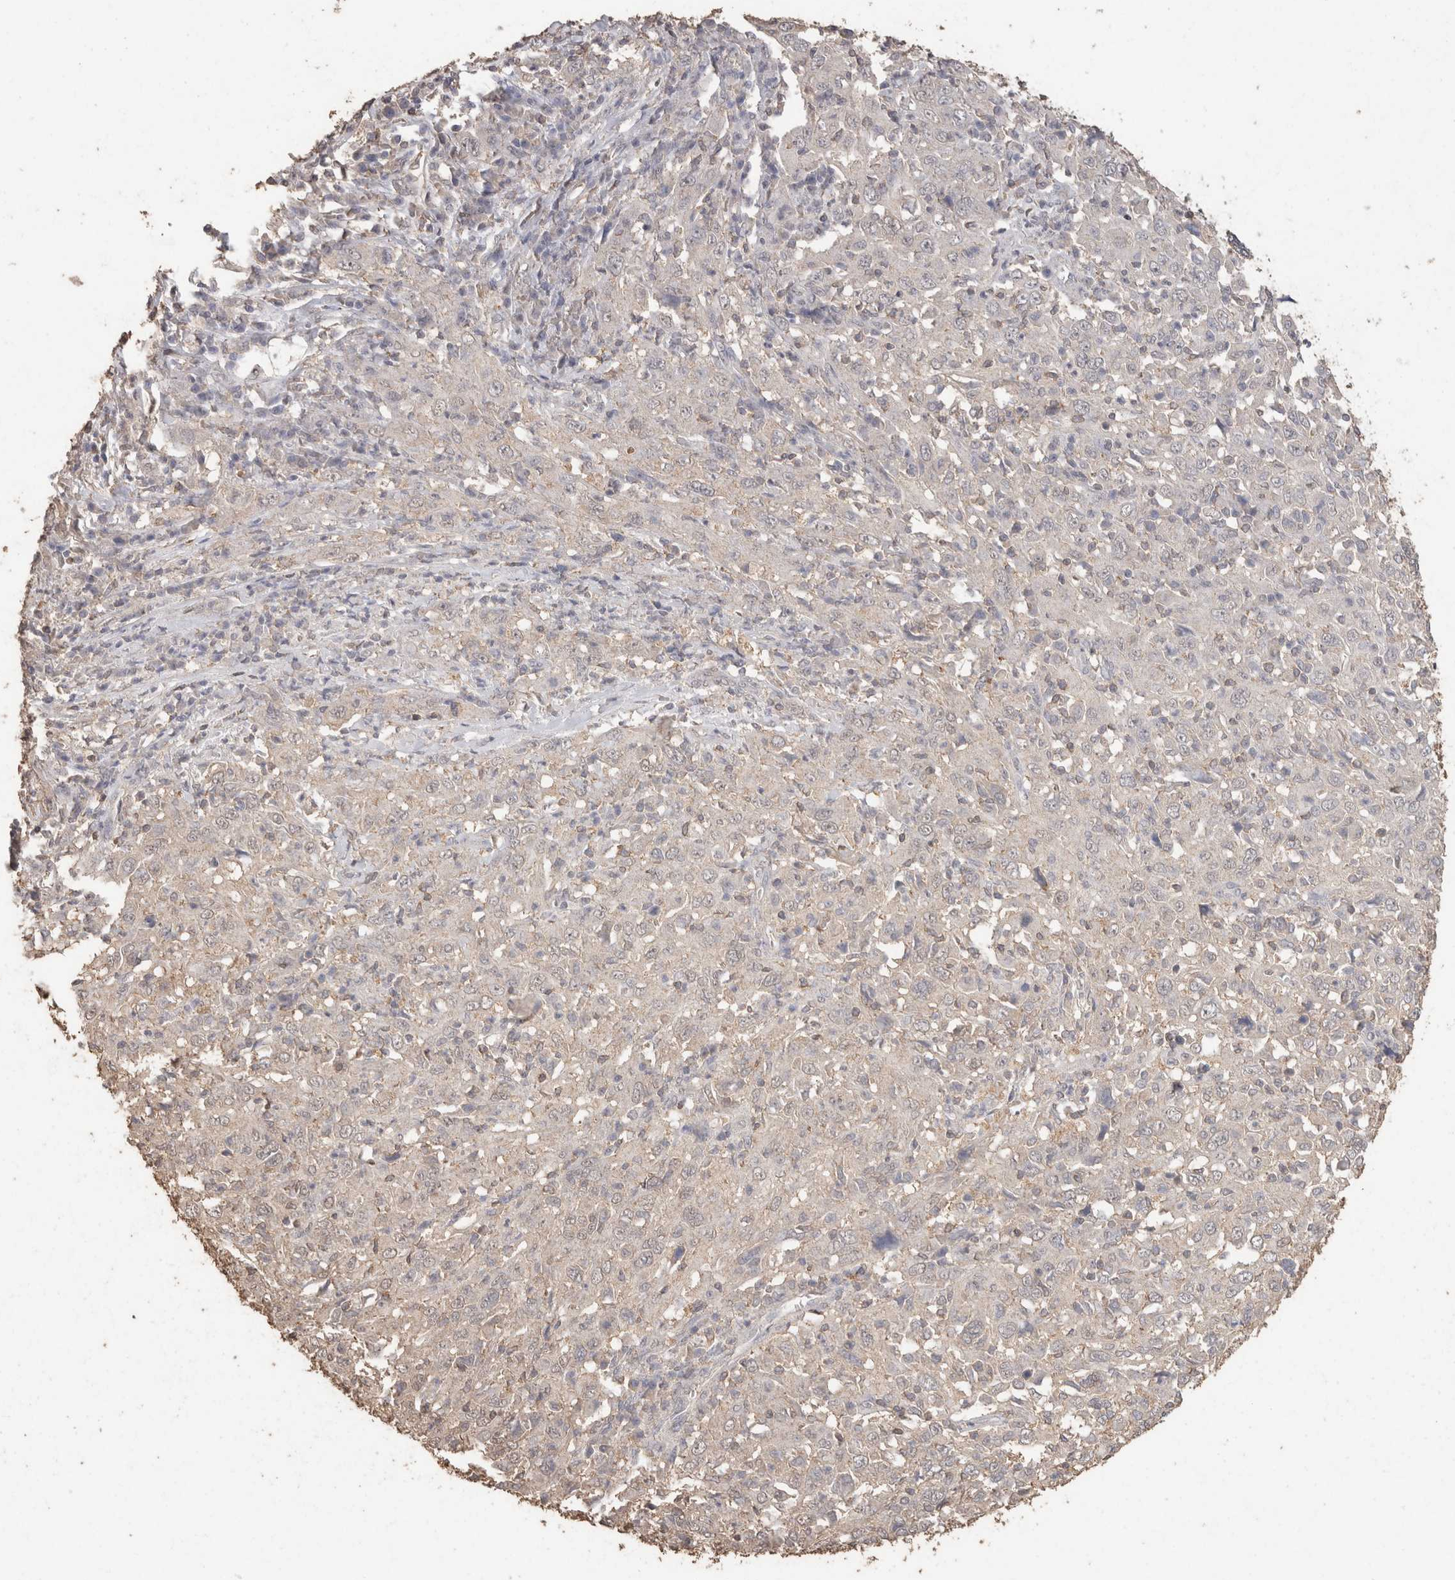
{"staining": {"intensity": "negative", "quantity": "none", "location": "none"}, "tissue": "cervical cancer", "cell_type": "Tumor cells", "image_type": "cancer", "snomed": [{"axis": "morphology", "description": "Squamous cell carcinoma, NOS"}, {"axis": "topography", "description": "Cervix"}], "caption": "Immunohistochemical staining of human squamous cell carcinoma (cervical) demonstrates no significant staining in tumor cells.", "gene": "CX3CL1", "patient": {"sex": "female", "age": 46}}